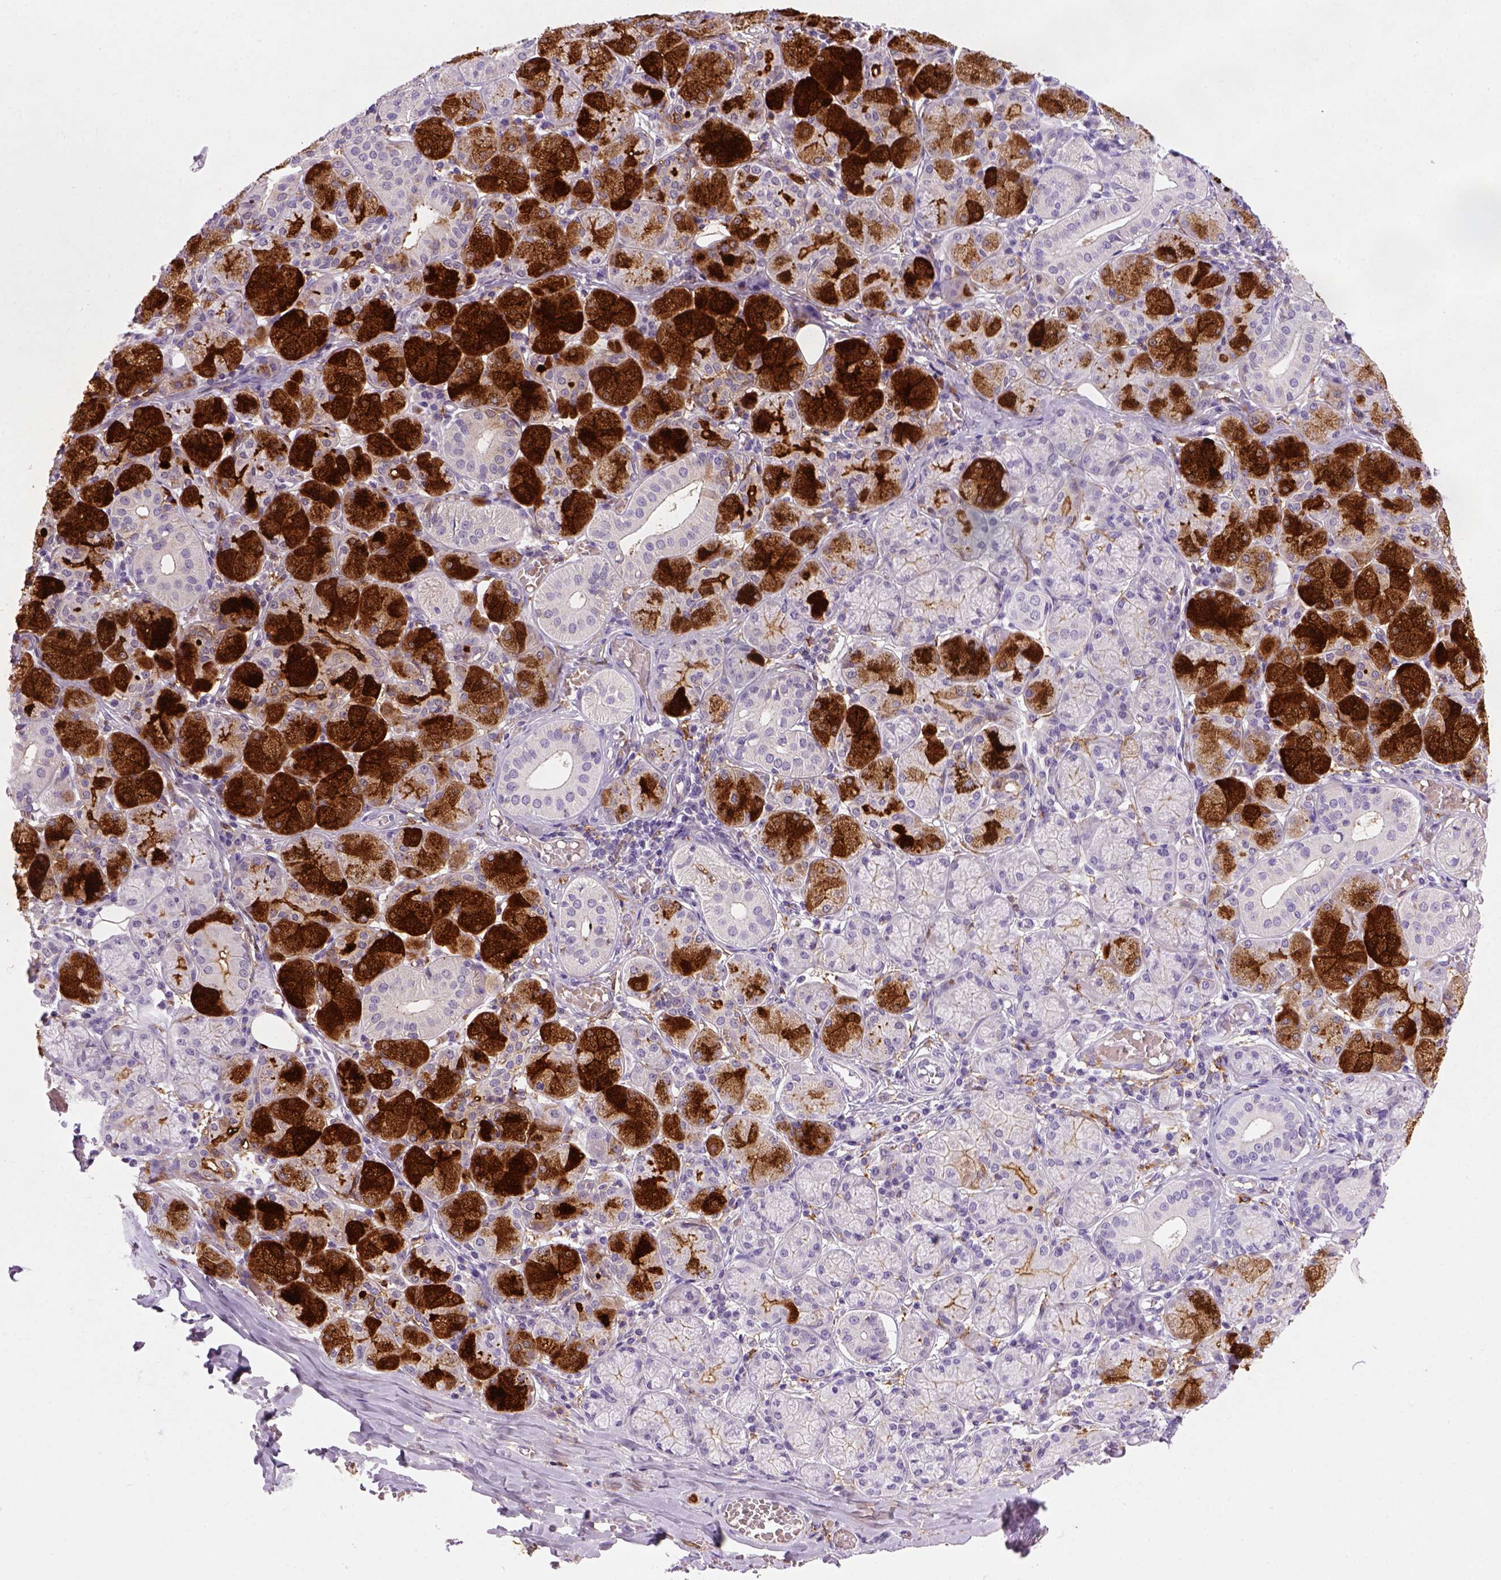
{"staining": {"intensity": "strong", "quantity": "25%-75%", "location": "cytoplasmic/membranous"}, "tissue": "salivary gland", "cell_type": "Glandular cells", "image_type": "normal", "snomed": [{"axis": "morphology", "description": "Normal tissue, NOS"}, {"axis": "topography", "description": "Salivary gland"}, {"axis": "topography", "description": "Peripheral nerve tissue"}], "caption": "High-power microscopy captured an IHC histopathology image of benign salivary gland, revealing strong cytoplasmic/membranous expression in about 25%-75% of glandular cells. Using DAB (3,3'-diaminobenzidine) (brown) and hematoxylin (blue) stains, captured at high magnification using brightfield microscopy.", "gene": "CD14", "patient": {"sex": "female", "age": 24}}